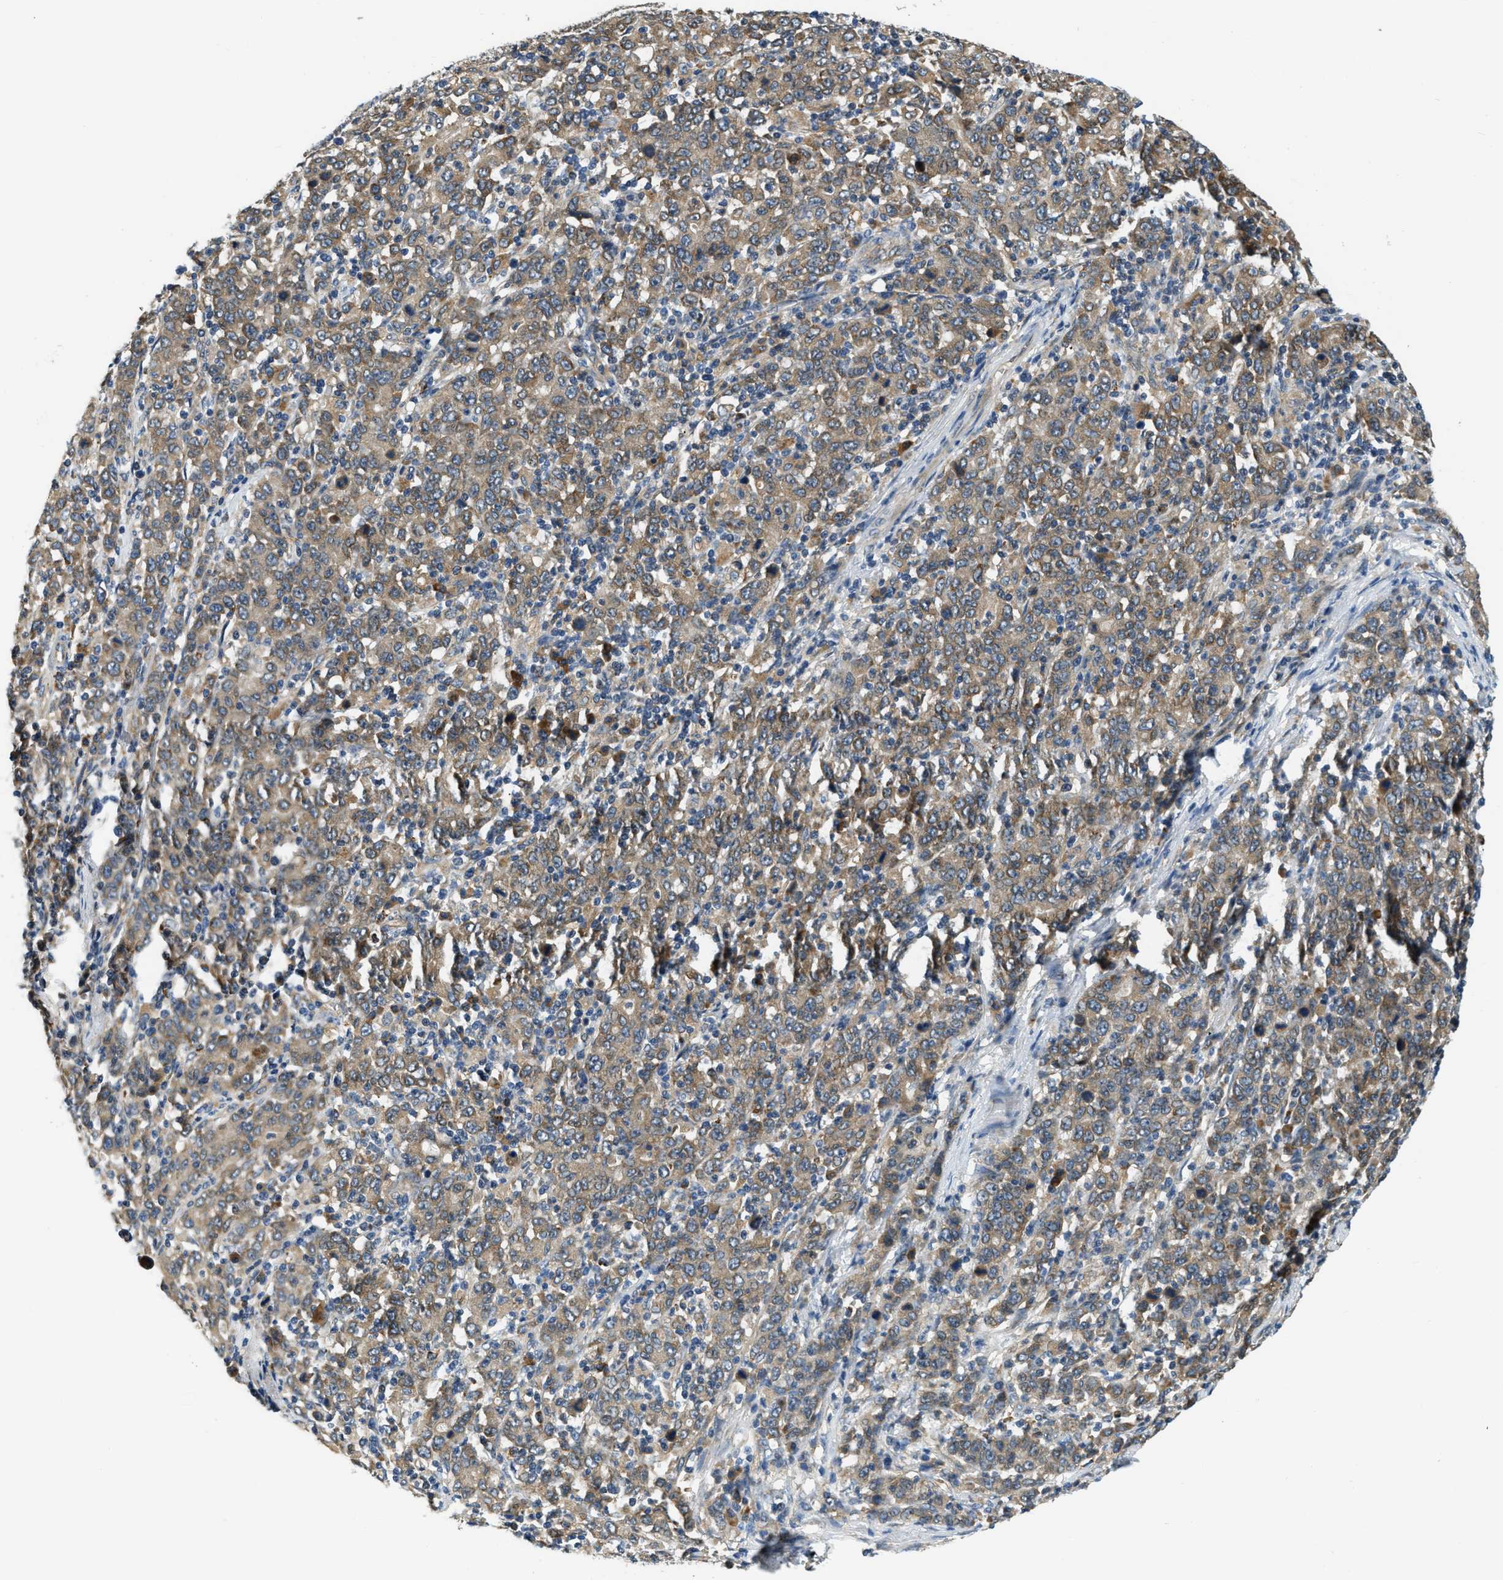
{"staining": {"intensity": "moderate", "quantity": ">75%", "location": "cytoplasmic/membranous"}, "tissue": "stomach cancer", "cell_type": "Tumor cells", "image_type": "cancer", "snomed": [{"axis": "morphology", "description": "Adenocarcinoma, NOS"}, {"axis": "topography", "description": "Stomach, upper"}], "caption": "Stomach adenocarcinoma tissue shows moderate cytoplasmic/membranous positivity in about >75% of tumor cells", "gene": "STARD3NL", "patient": {"sex": "male", "age": 69}}